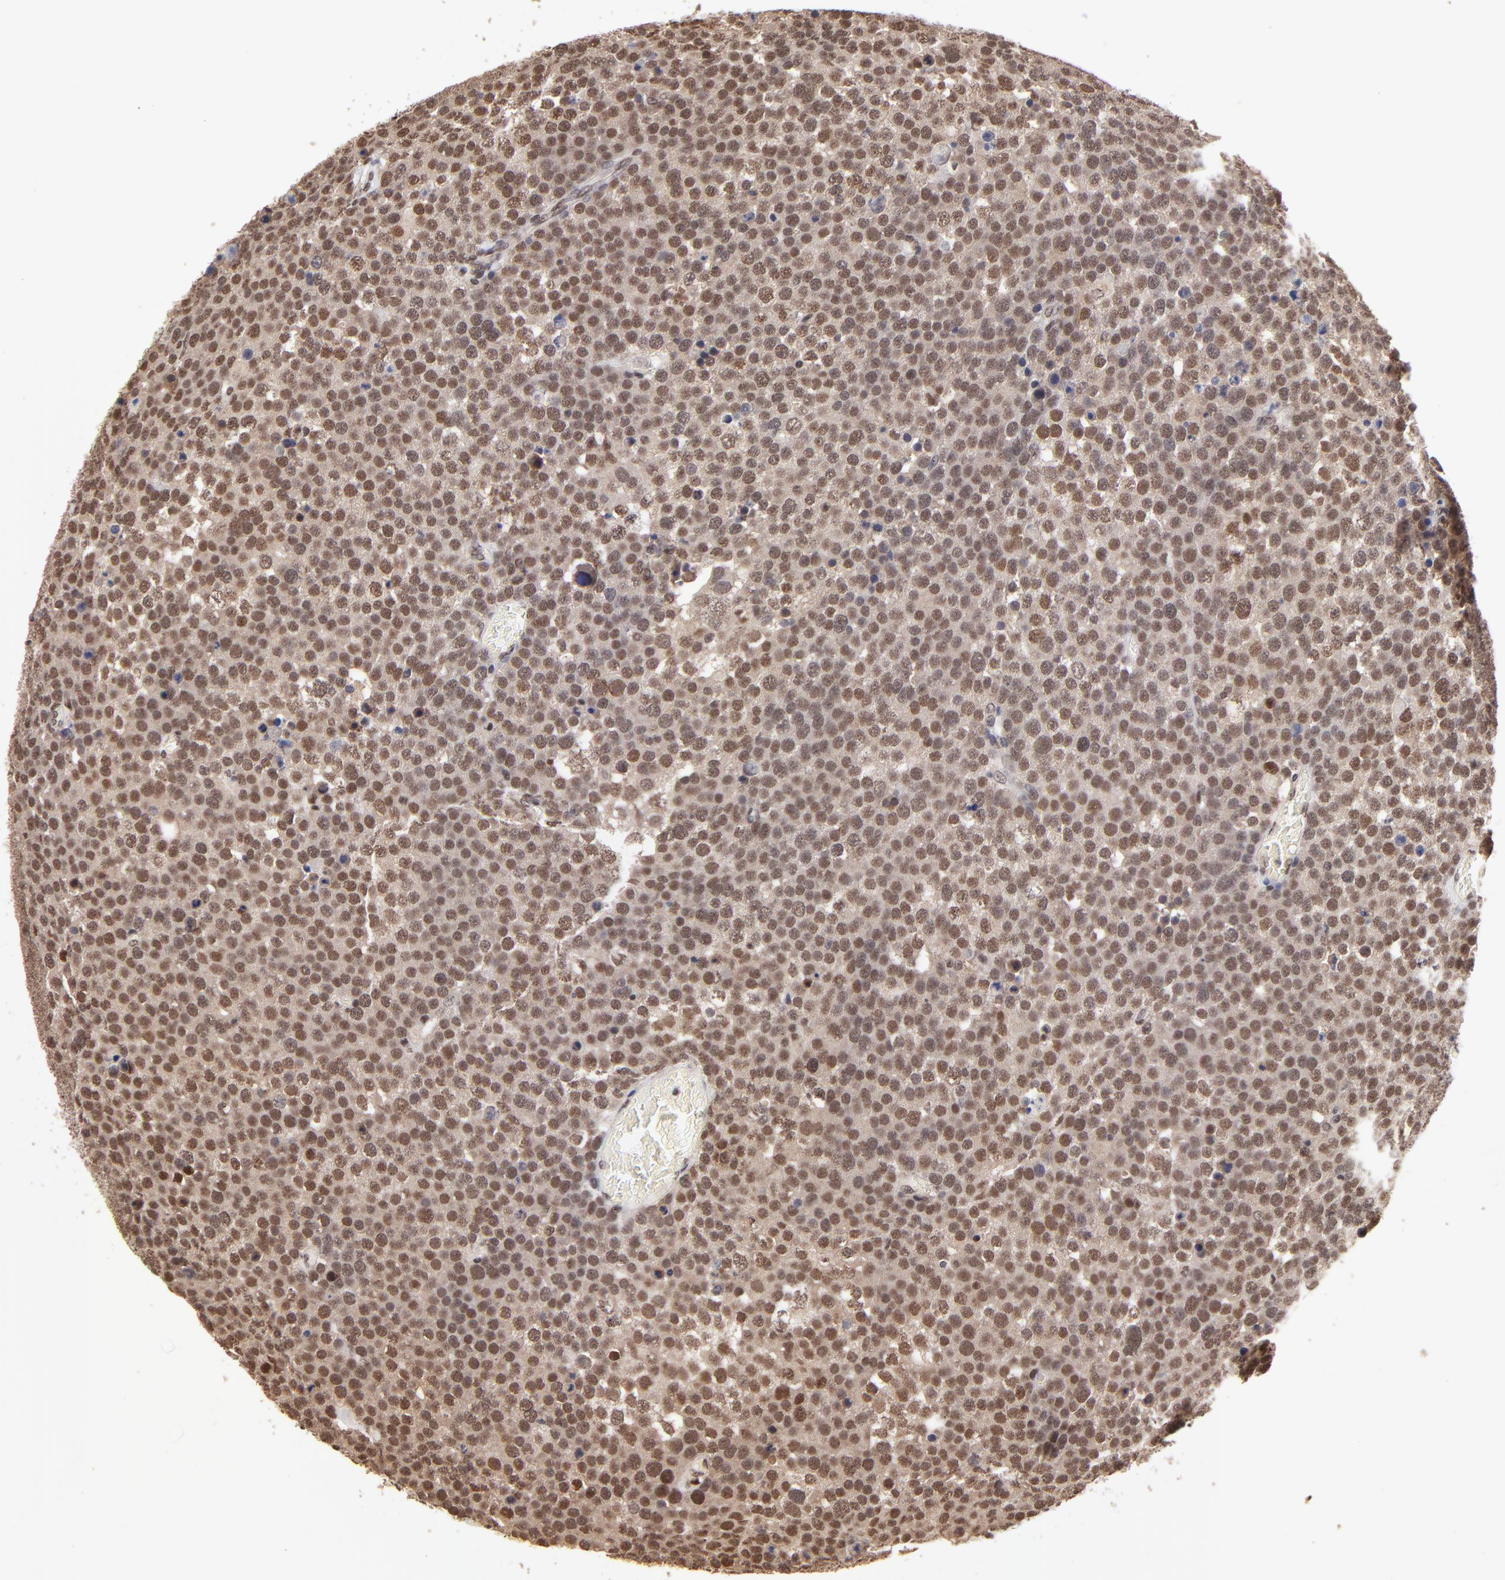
{"staining": {"intensity": "moderate", "quantity": ">75%", "location": "nuclear"}, "tissue": "testis cancer", "cell_type": "Tumor cells", "image_type": "cancer", "snomed": [{"axis": "morphology", "description": "Seminoma, NOS"}, {"axis": "topography", "description": "Testis"}], "caption": "Human testis cancer stained with a protein marker reveals moderate staining in tumor cells.", "gene": "DSN1", "patient": {"sex": "male", "age": 71}}